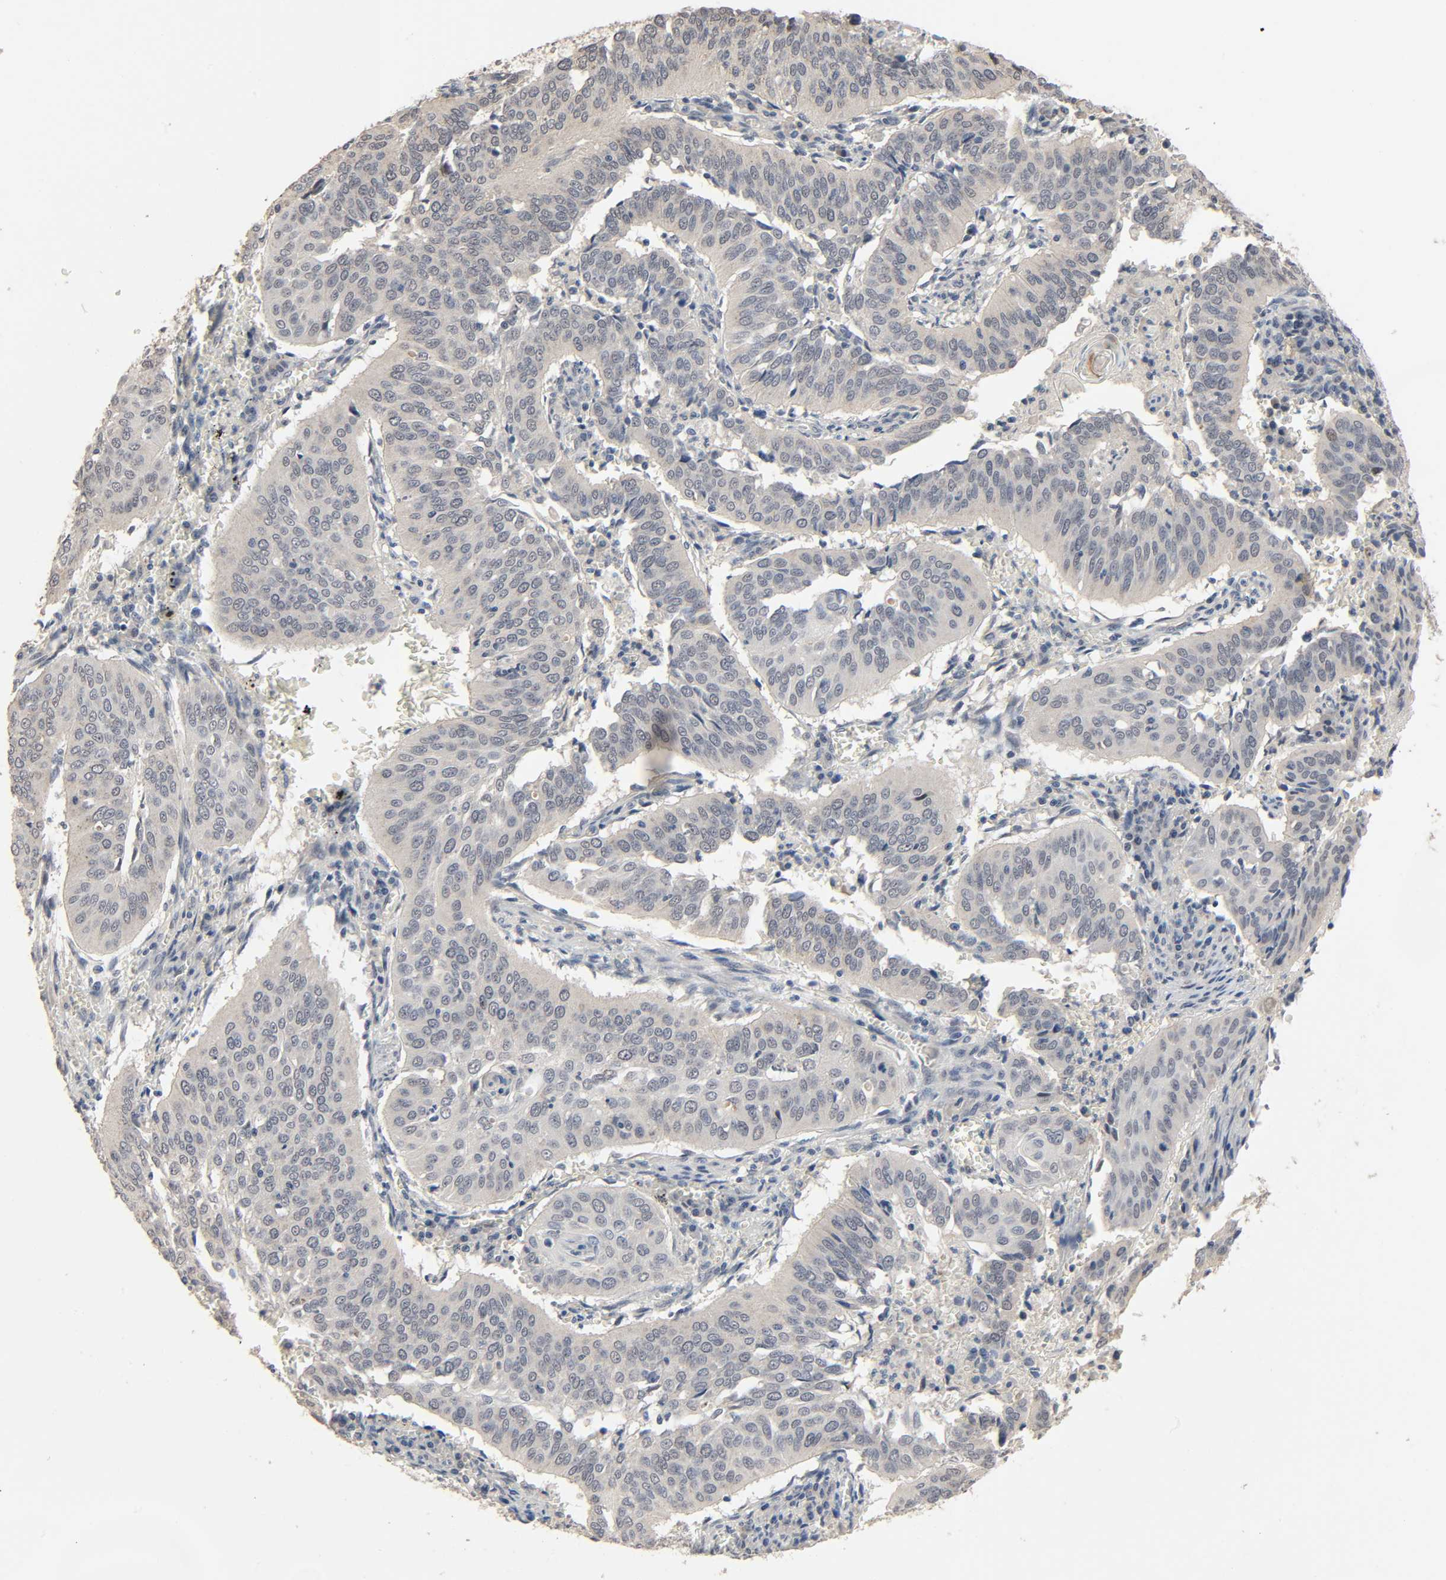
{"staining": {"intensity": "negative", "quantity": "none", "location": "none"}, "tissue": "cervical cancer", "cell_type": "Tumor cells", "image_type": "cancer", "snomed": [{"axis": "morphology", "description": "Squamous cell carcinoma, NOS"}, {"axis": "topography", "description": "Cervix"}], "caption": "Micrograph shows no protein staining in tumor cells of squamous cell carcinoma (cervical) tissue.", "gene": "MAGEA8", "patient": {"sex": "female", "age": 39}}